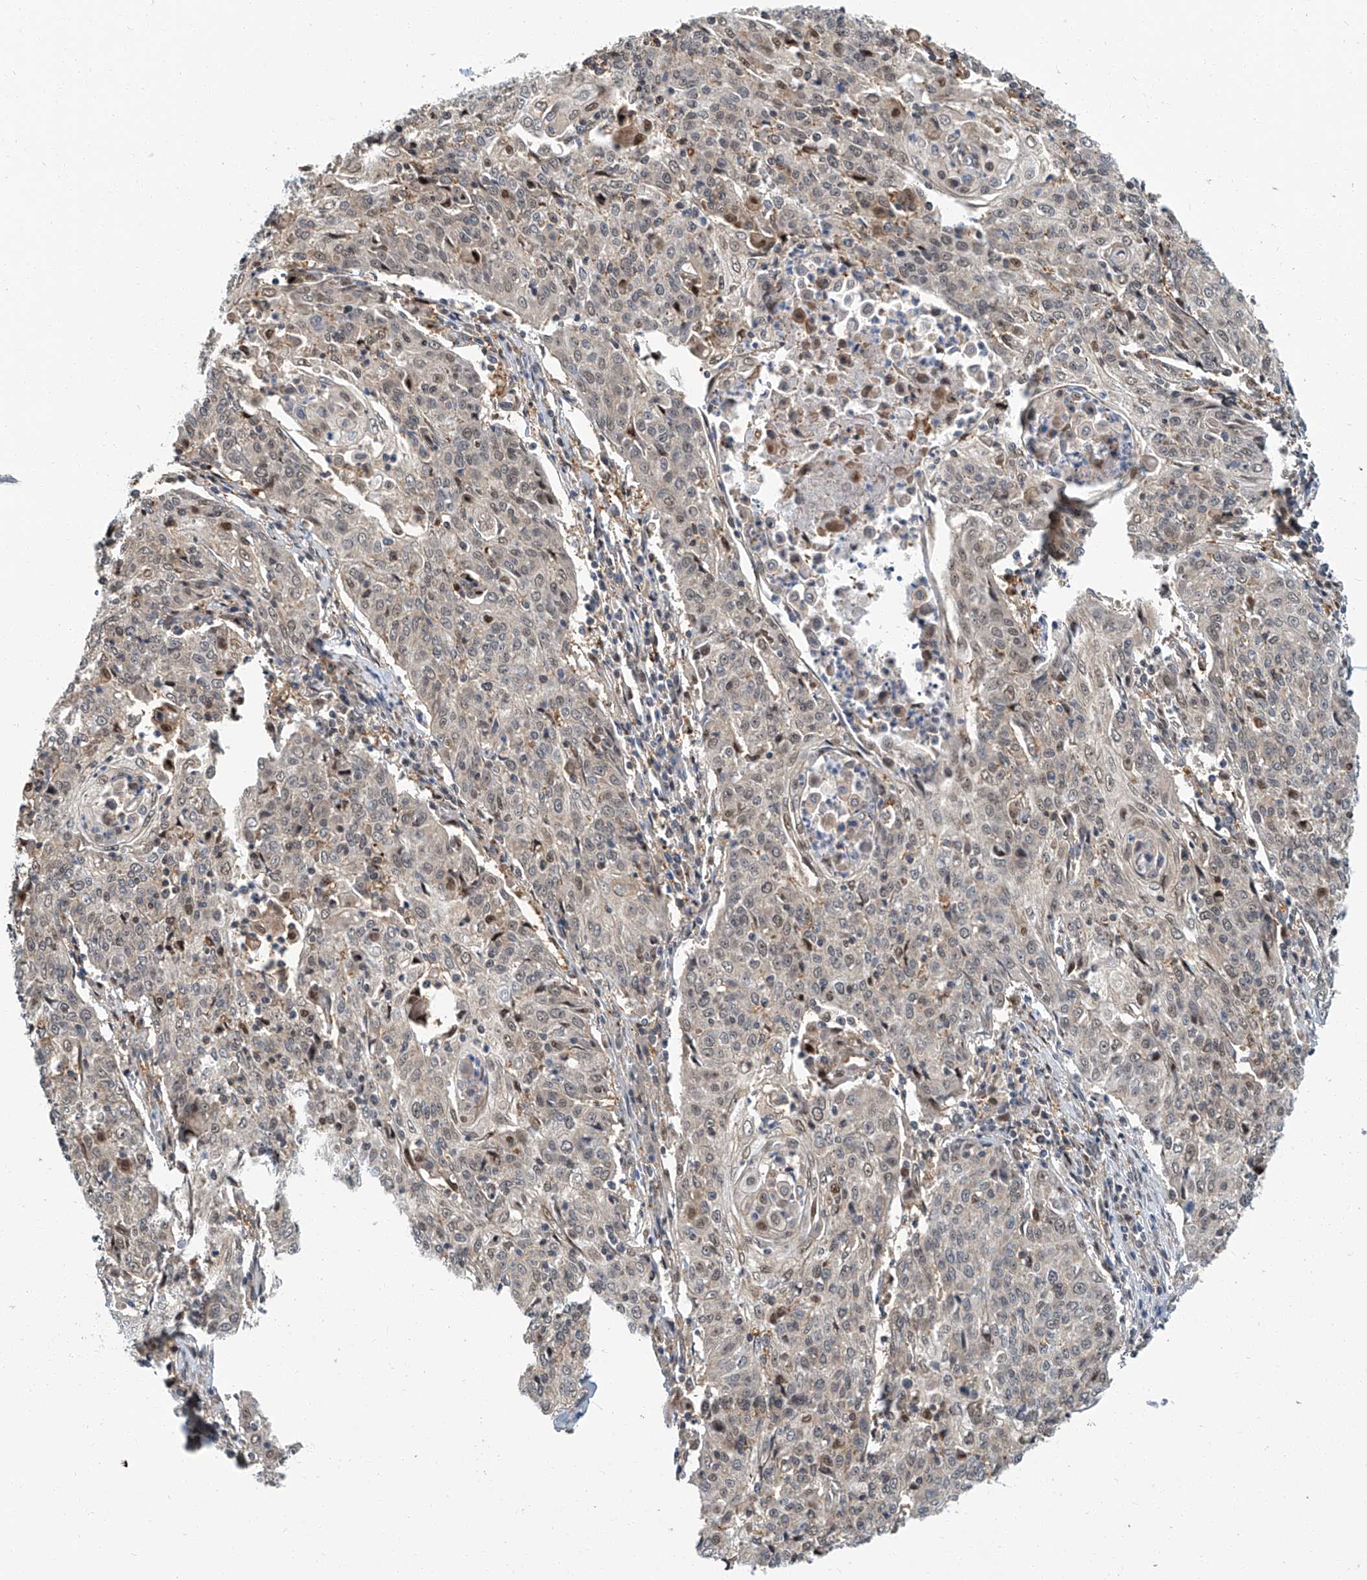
{"staining": {"intensity": "weak", "quantity": "25%-75%", "location": "nuclear"}, "tissue": "cervical cancer", "cell_type": "Tumor cells", "image_type": "cancer", "snomed": [{"axis": "morphology", "description": "Squamous cell carcinoma, NOS"}, {"axis": "topography", "description": "Cervix"}], "caption": "A histopathology image of human cervical cancer (squamous cell carcinoma) stained for a protein demonstrates weak nuclear brown staining in tumor cells. (Brightfield microscopy of DAB IHC at high magnification).", "gene": "PSMB10", "patient": {"sex": "female", "age": 48}}